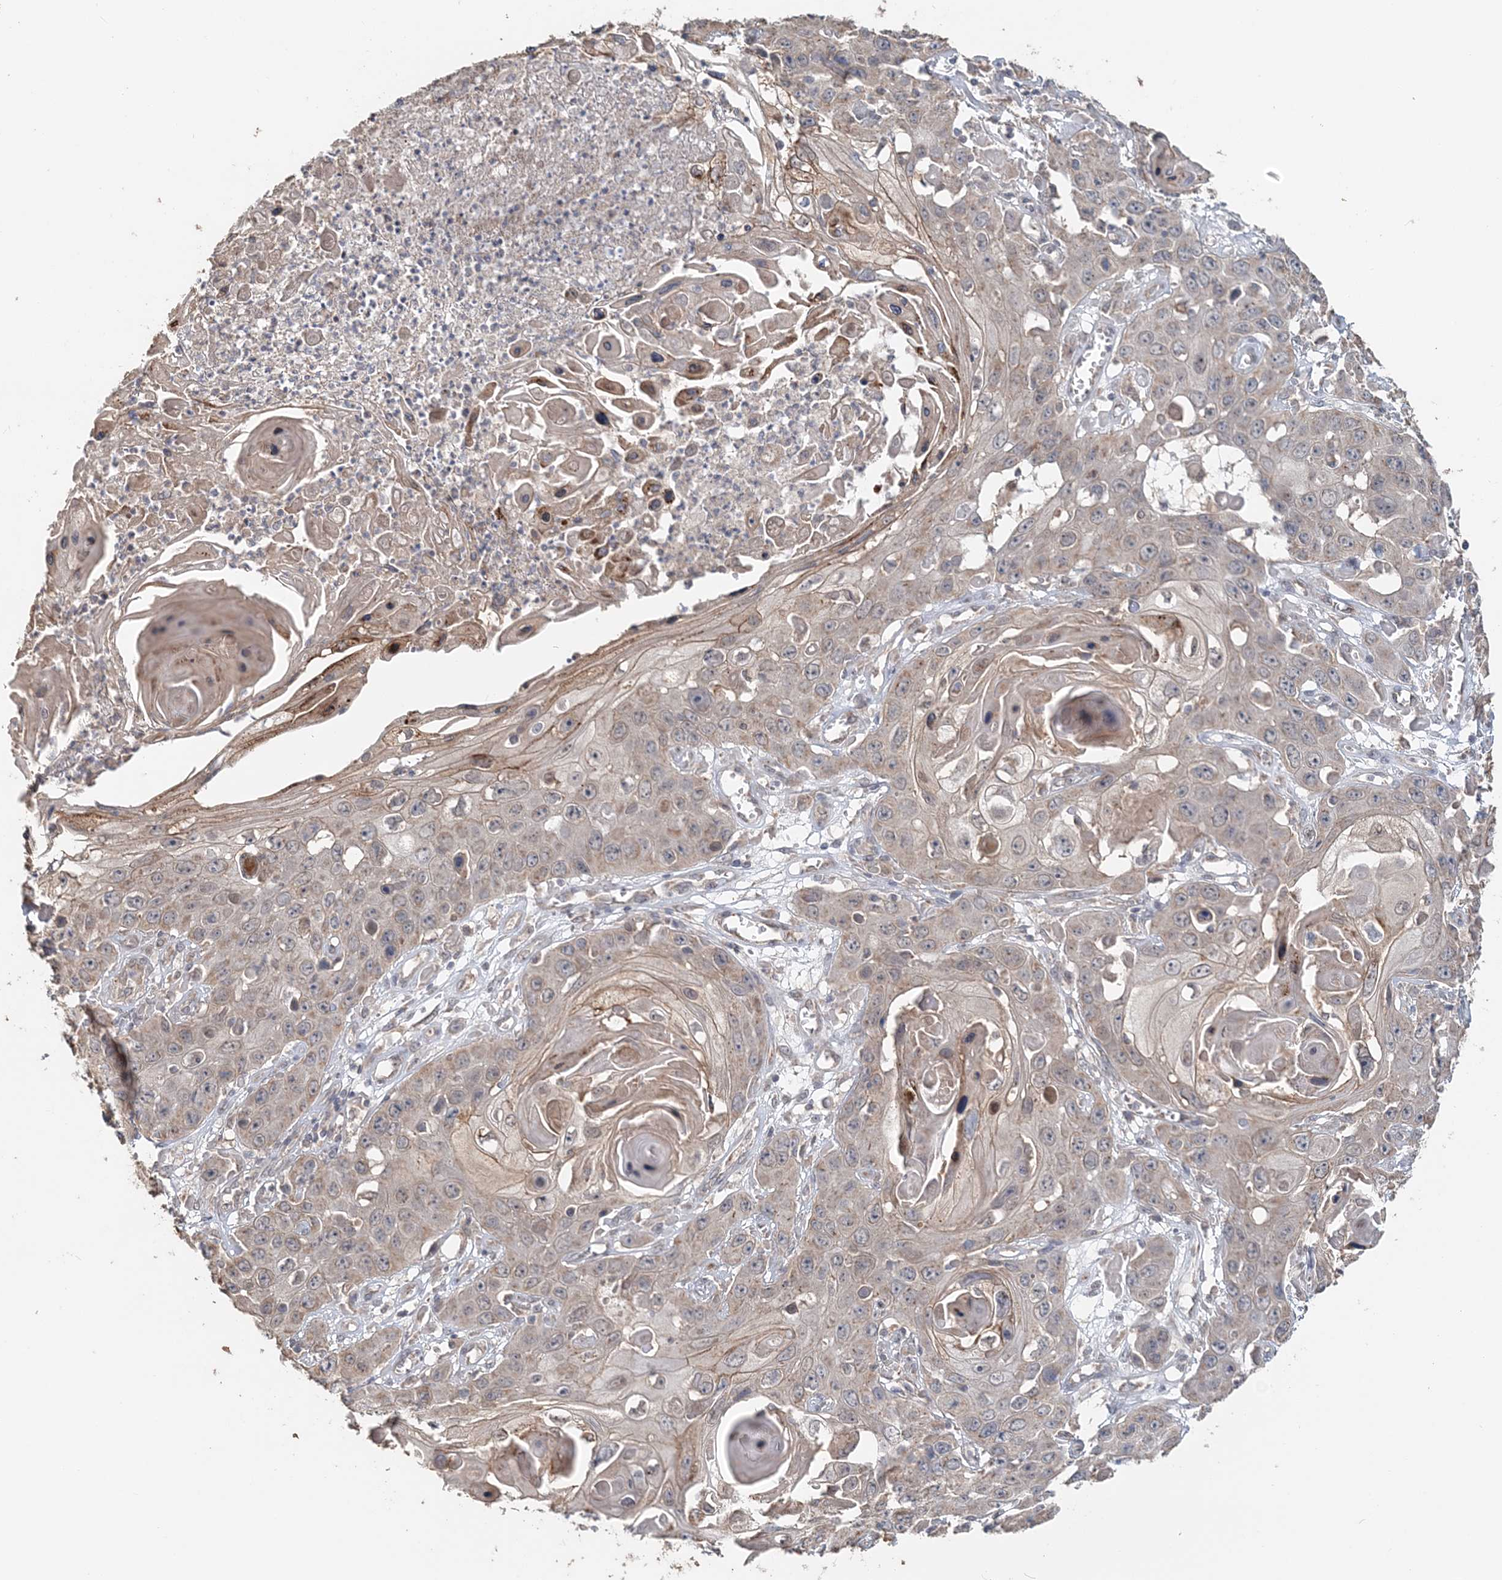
{"staining": {"intensity": "weak", "quantity": "<25%", "location": "cytoplasmic/membranous"}, "tissue": "skin cancer", "cell_type": "Tumor cells", "image_type": "cancer", "snomed": [{"axis": "morphology", "description": "Squamous cell carcinoma, NOS"}, {"axis": "topography", "description": "Skin"}], "caption": "Human skin cancer stained for a protein using immunohistochemistry demonstrates no expression in tumor cells.", "gene": "FBXO38", "patient": {"sex": "male", "age": 55}}